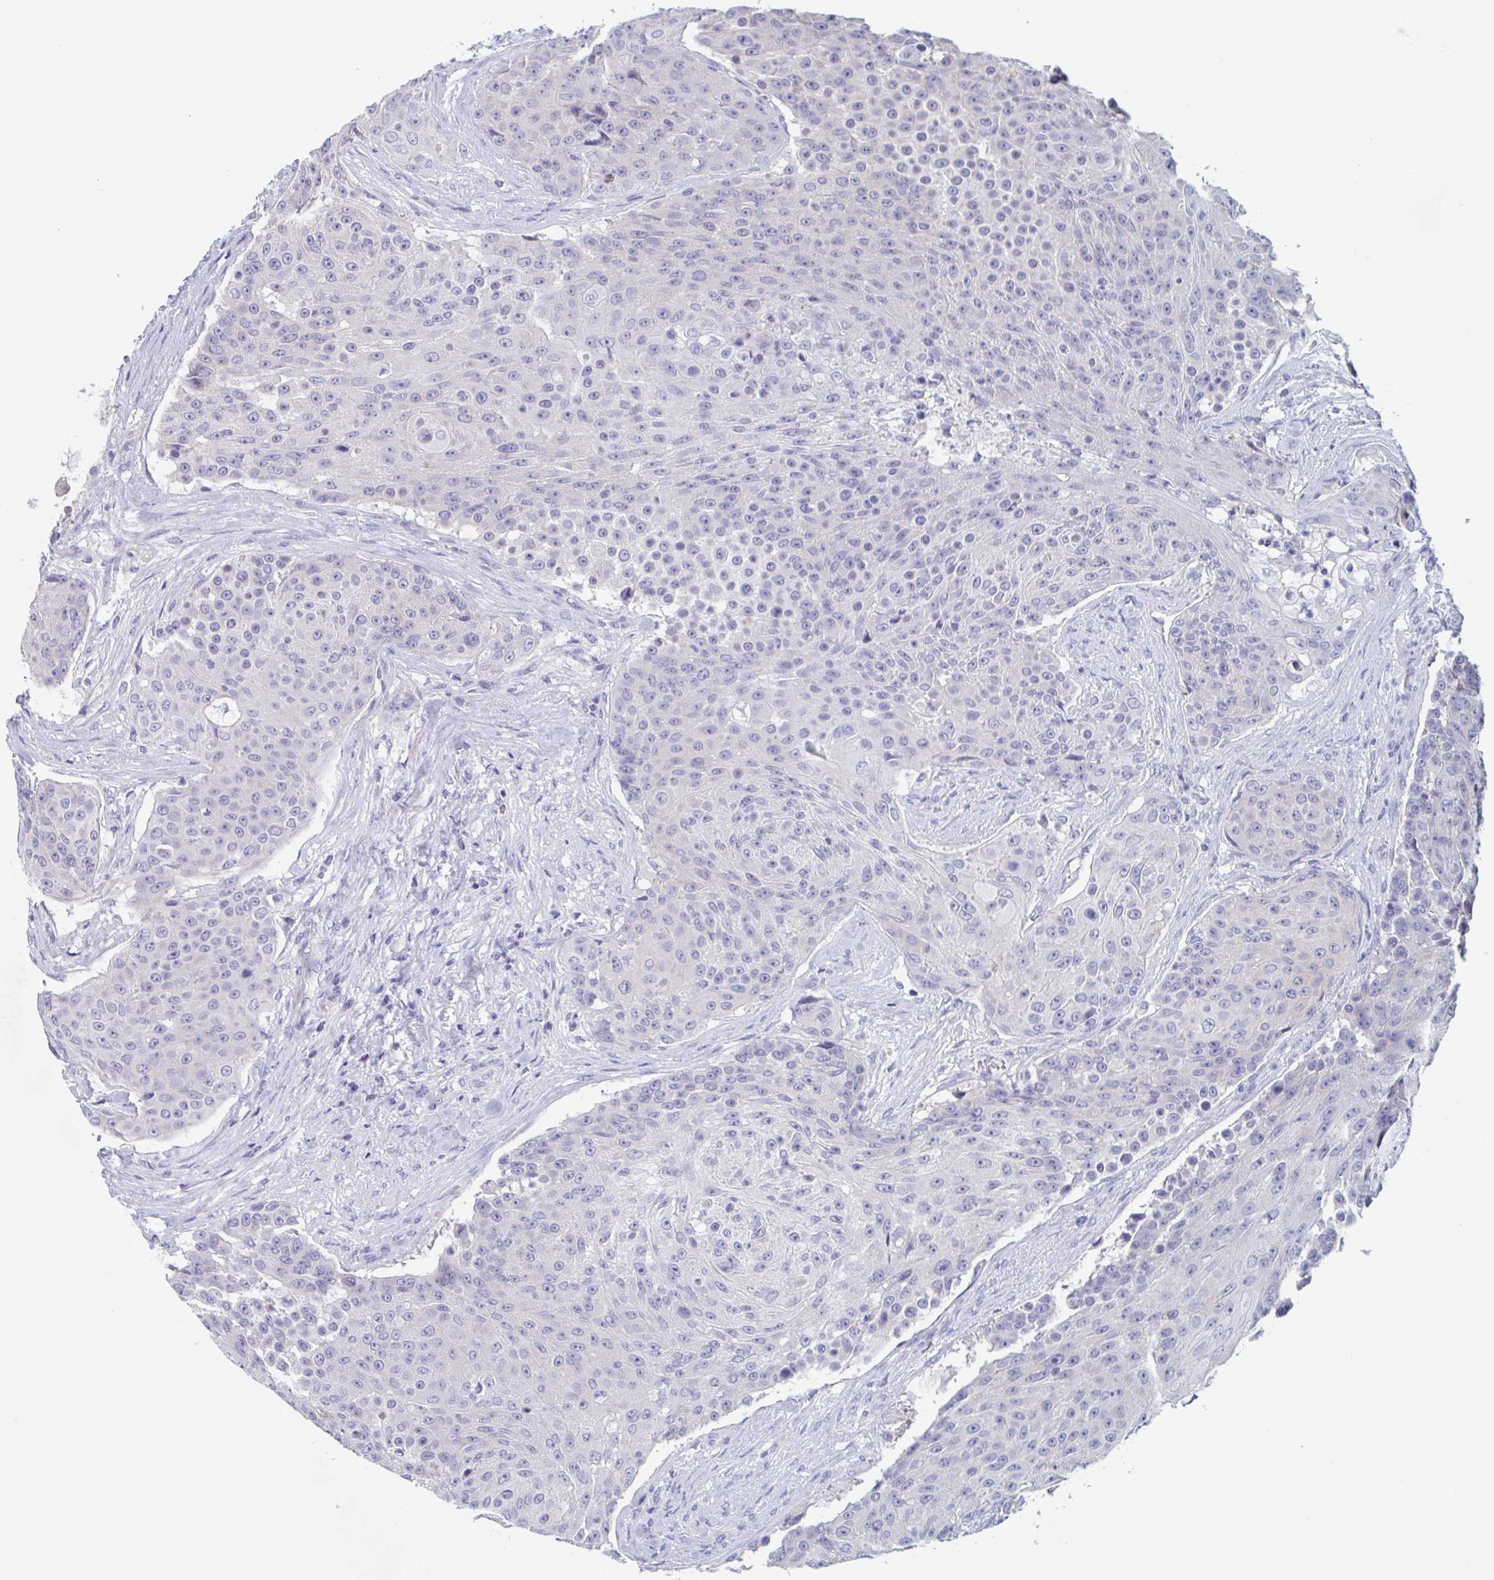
{"staining": {"intensity": "negative", "quantity": "none", "location": "none"}, "tissue": "urothelial cancer", "cell_type": "Tumor cells", "image_type": "cancer", "snomed": [{"axis": "morphology", "description": "Urothelial carcinoma, High grade"}, {"axis": "topography", "description": "Urinary bladder"}], "caption": "This is an immunohistochemistry (IHC) photomicrograph of human high-grade urothelial carcinoma. There is no expression in tumor cells.", "gene": "UNKL", "patient": {"sex": "female", "age": 63}}